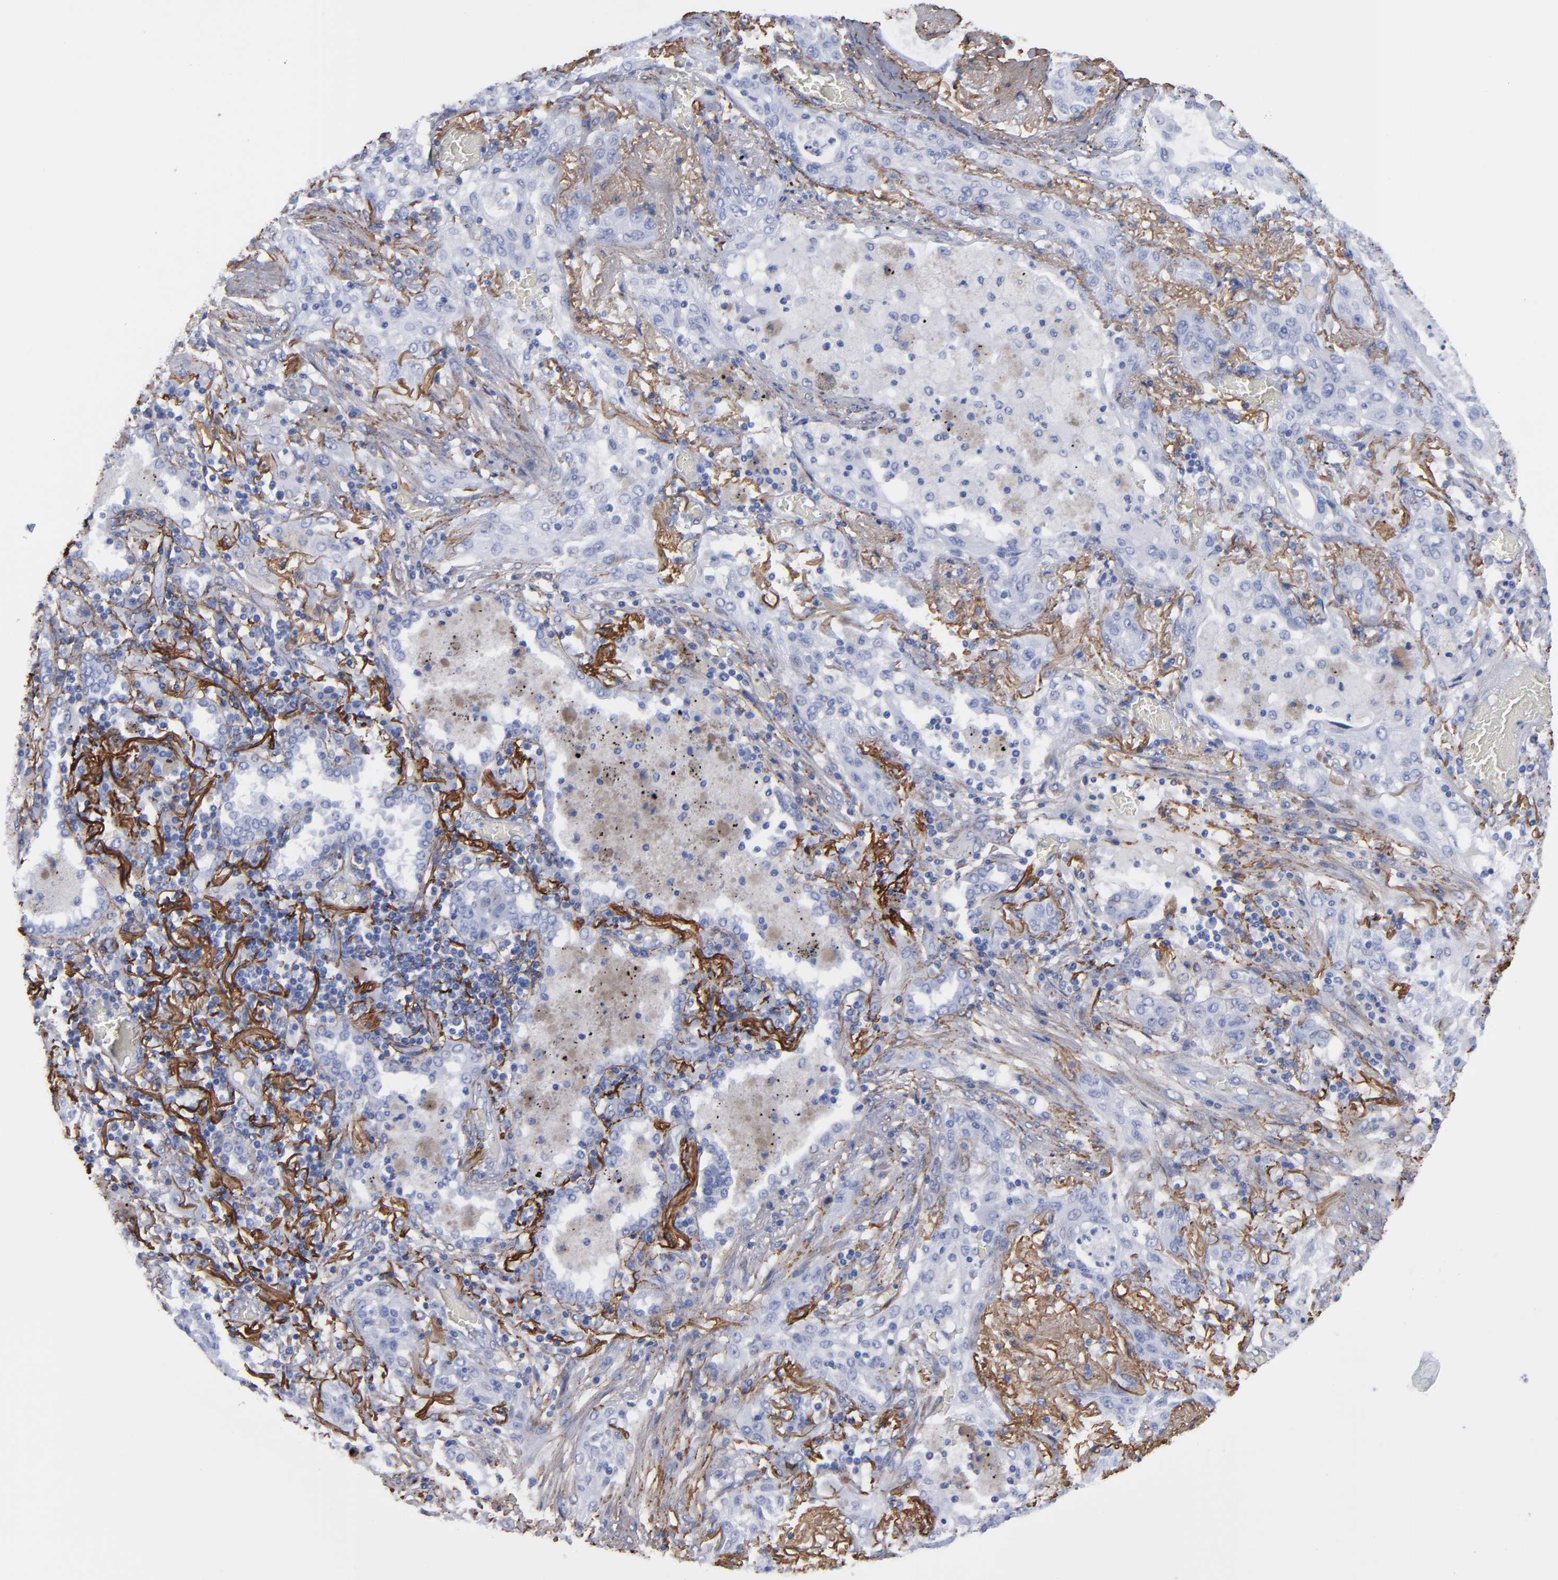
{"staining": {"intensity": "negative", "quantity": "none", "location": "none"}, "tissue": "lung cancer", "cell_type": "Tumor cells", "image_type": "cancer", "snomed": [{"axis": "morphology", "description": "Squamous cell carcinoma, NOS"}, {"axis": "topography", "description": "Lung"}], "caption": "An immunohistochemistry (IHC) image of lung squamous cell carcinoma is shown. There is no staining in tumor cells of lung squamous cell carcinoma. (DAB immunohistochemistry with hematoxylin counter stain).", "gene": "EMILIN1", "patient": {"sex": "female", "age": 47}}